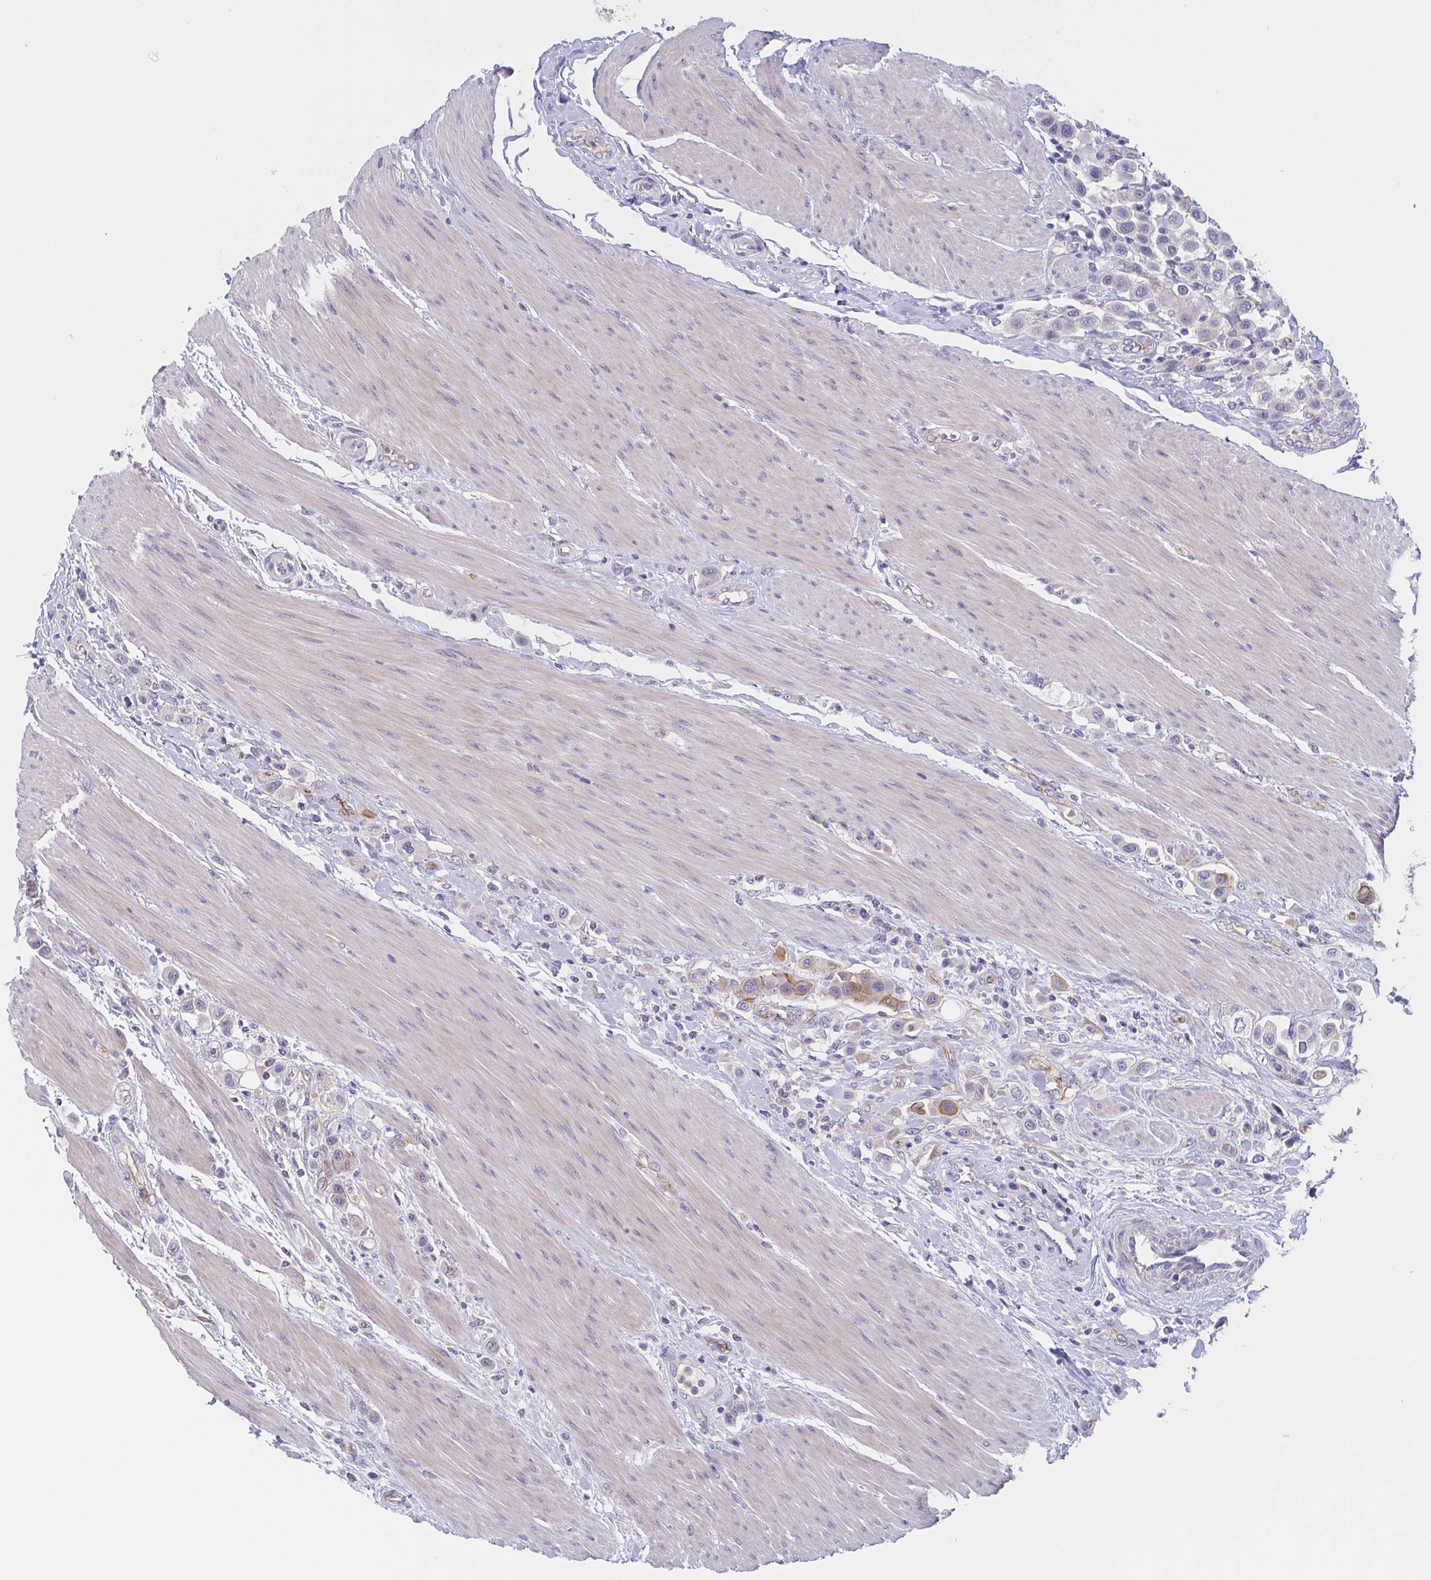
{"staining": {"intensity": "moderate", "quantity": "<25%", "location": "cytoplasmic/membranous"}, "tissue": "urothelial cancer", "cell_type": "Tumor cells", "image_type": "cancer", "snomed": [{"axis": "morphology", "description": "Urothelial carcinoma, High grade"}, {"axis": "topography", "description": "Urinary bladder"}], "caption": "Protein analysis of urothelial cancer tissue demonstrates moderate cytoplasmic/membranous expression in approximately <25% of tumor cells.", "gene": "ST14", "patient": {"sex": "male", "age": 50}}